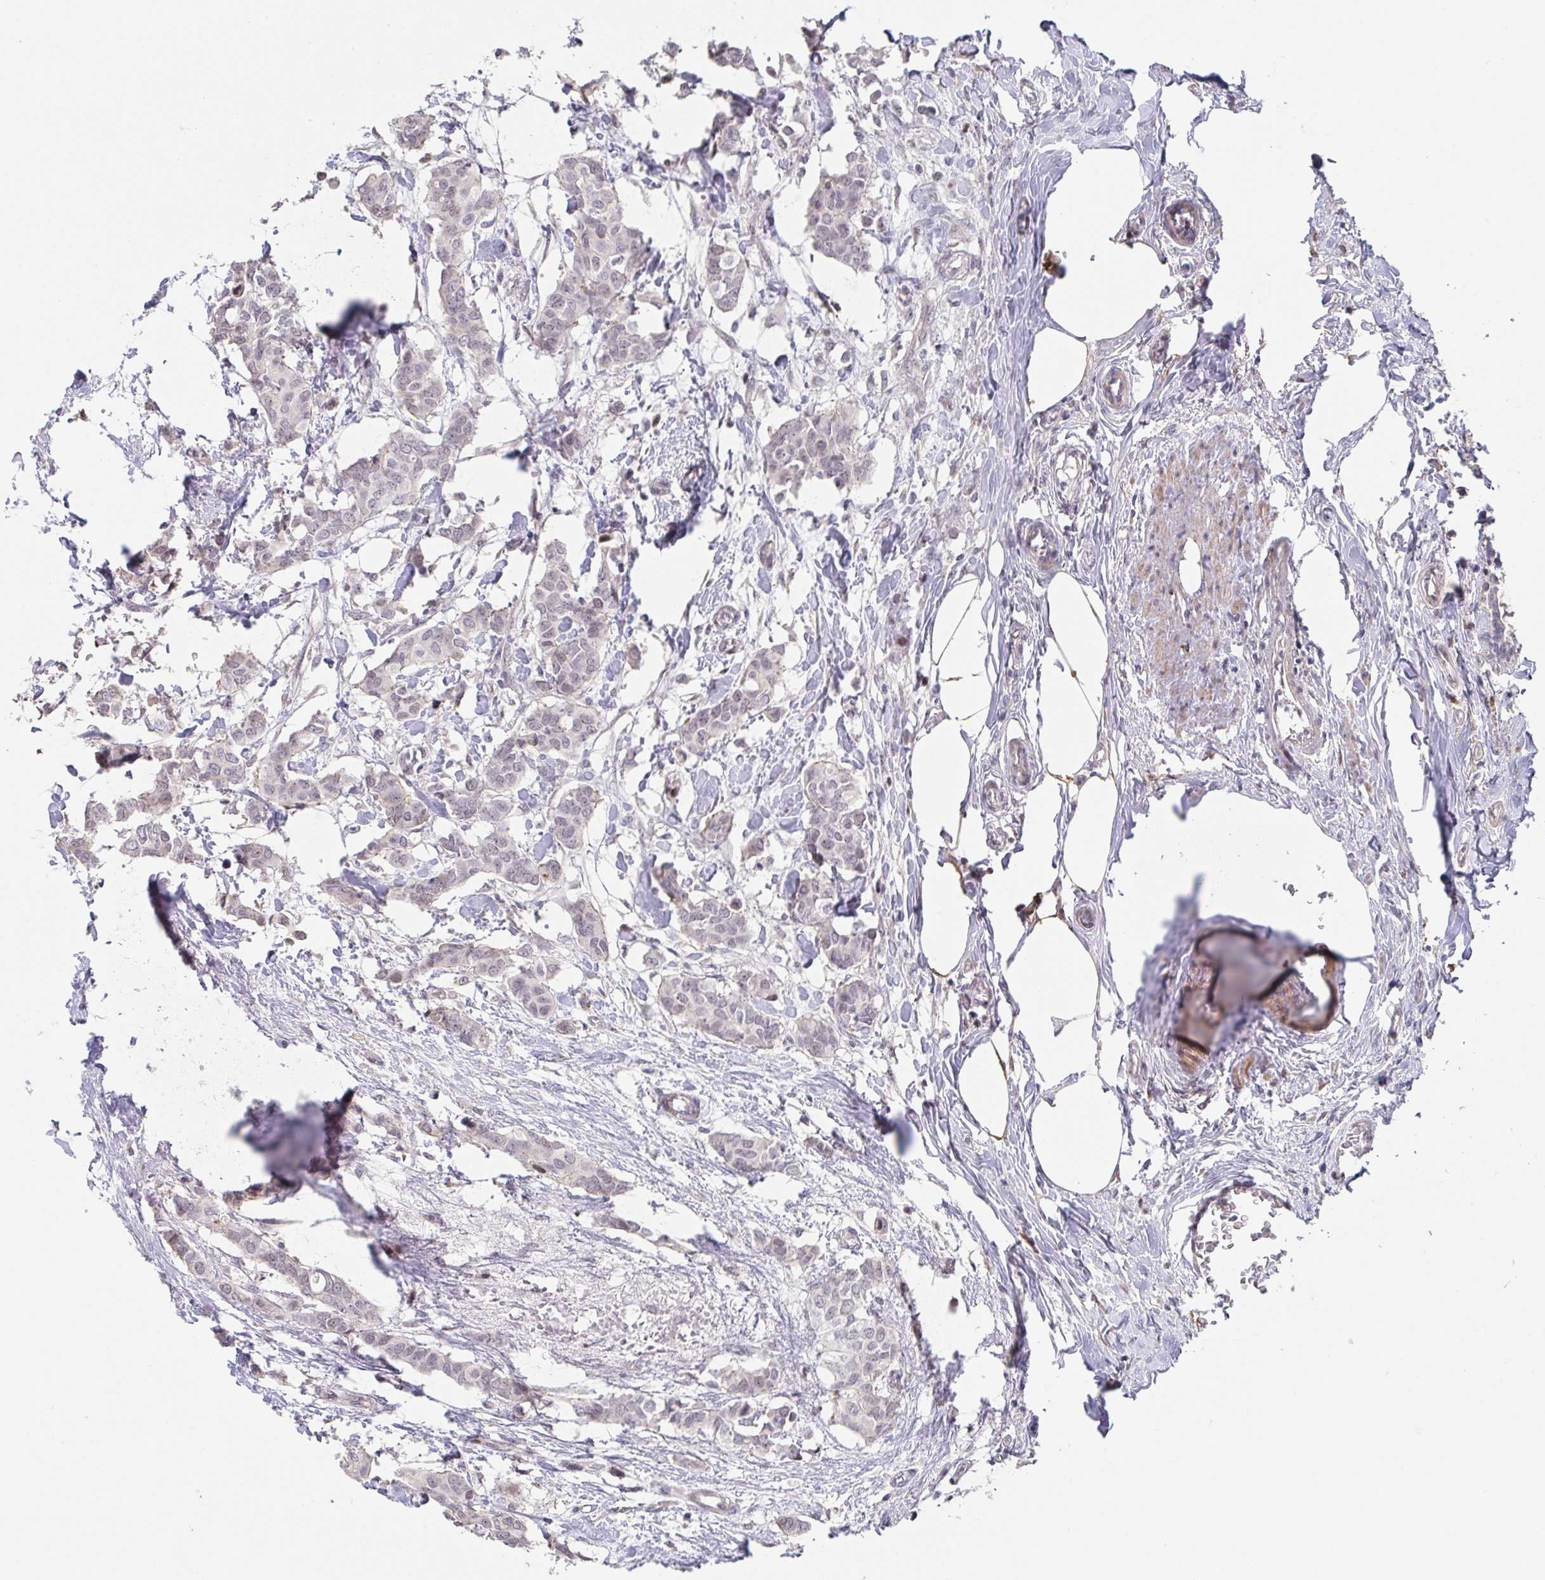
{"staining": {"intensity": "weak", "quantity": "25%-75%", "location": "nuclear"}, "tissue": "breast cancer", "cell_type": "Tumor cells", "image_type": "cancer", "snomed": [{"axis": "morphology", "description": "Duct carcinoma"}, {"axis": "topography", "description": "Breast"}], "caption": "Tumor cells demonstrate weak nuclear staining in about 25%-75% of cells in intraductal carcinoma (breast). Nuclei are stained in blue.", "gene": "WDR72", "patient": {"sex": "female", "age": 62}}